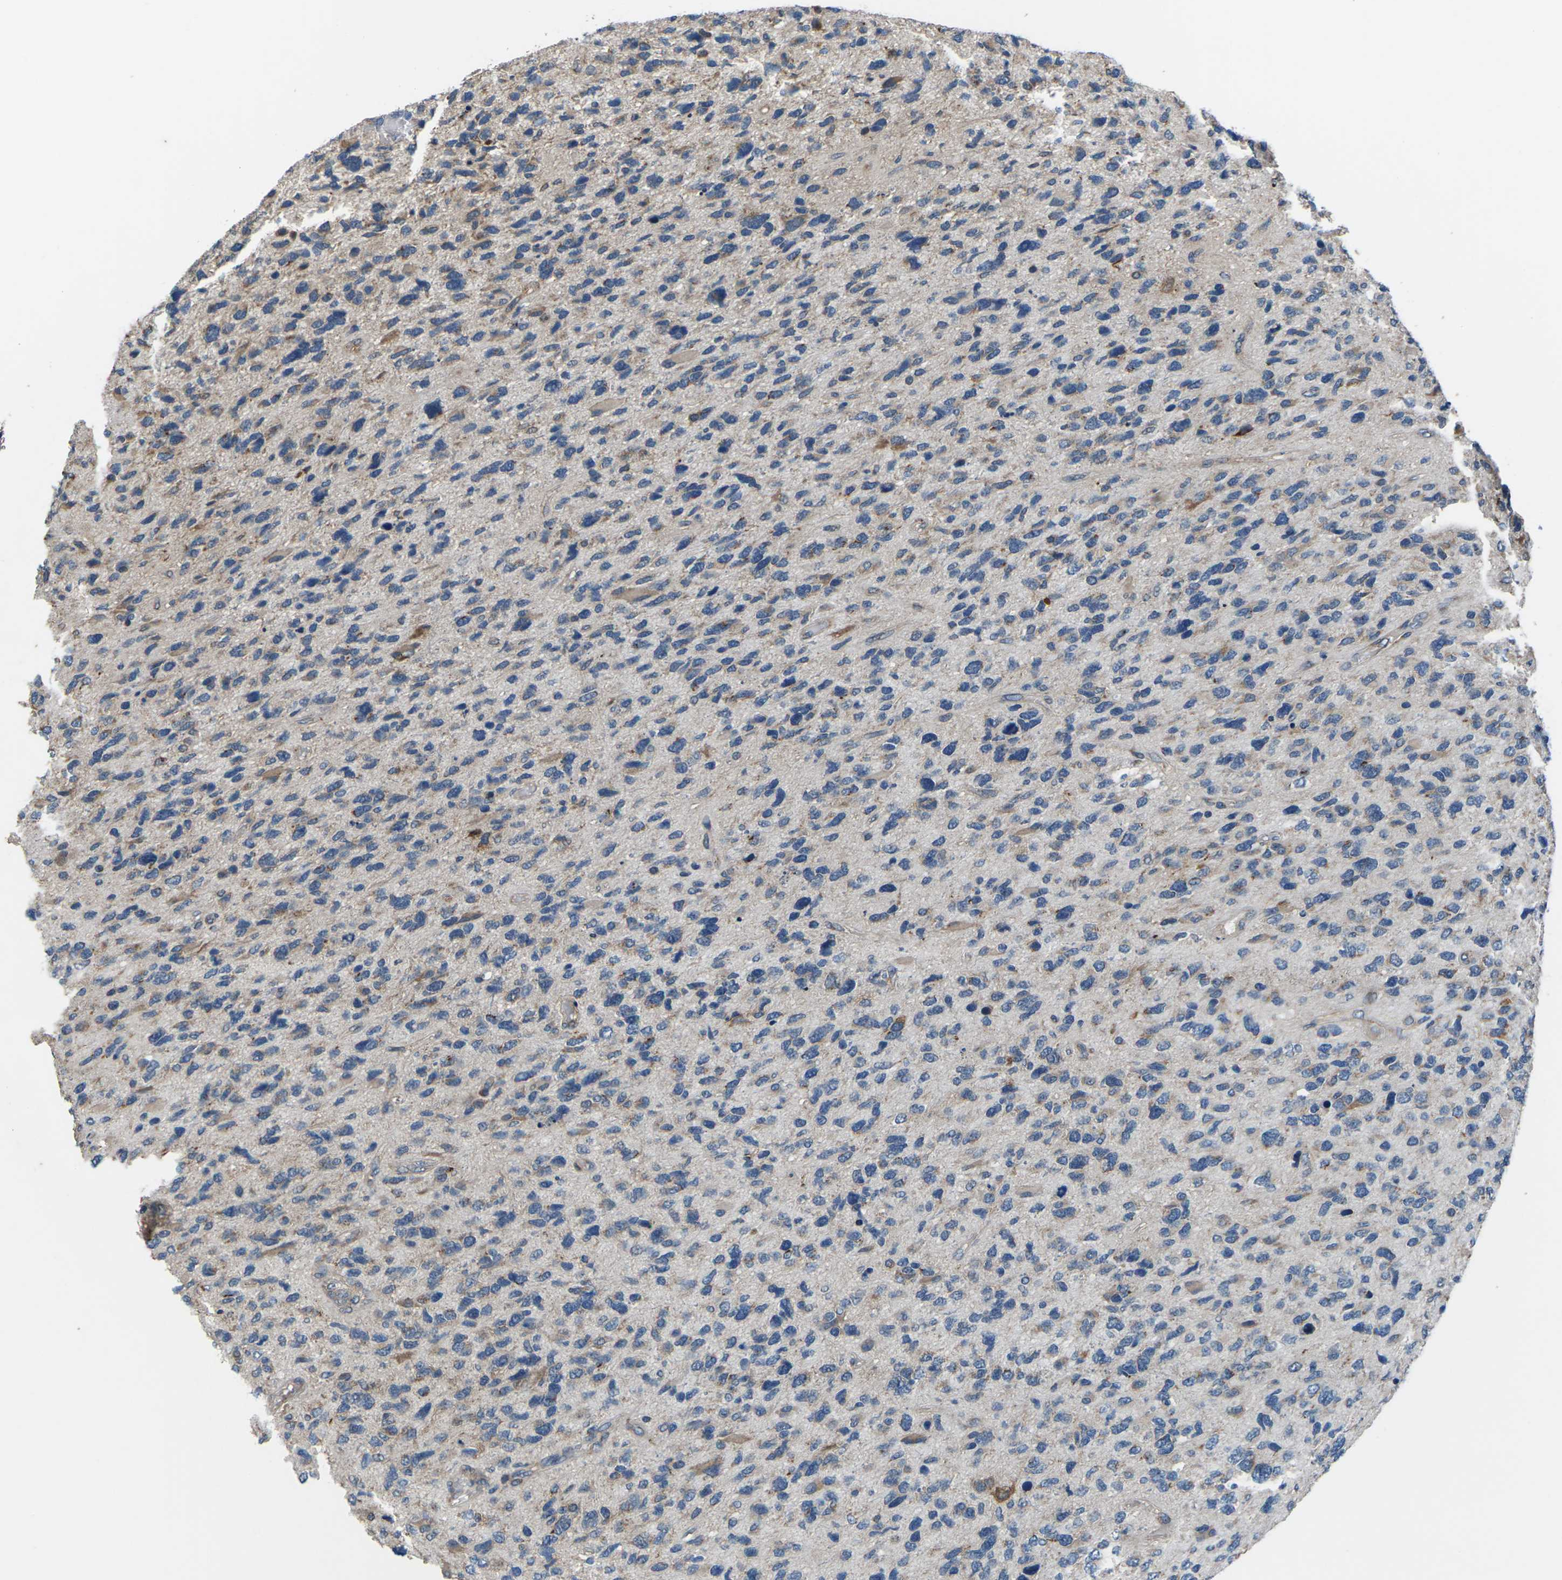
{"staining": {"intensity": "moderate", "quantity": "<25%", "location": "cytoplasmic/membranous"}, "tissue": "glioma", "cell_type": "Tumor cells", "image_type": "cancer", "snomed": [{"axis": "morphology", "description": "Glioma, malignant, High grade"}, {"axis": "topography", "description": "Brain"}], "caption": "Glioma tissue displays moderate cytoplasmic/membranous expression in approximately <25% of tumor cells", "gene": "GABRP", "patient": {"sex": "female", "age": 58}}